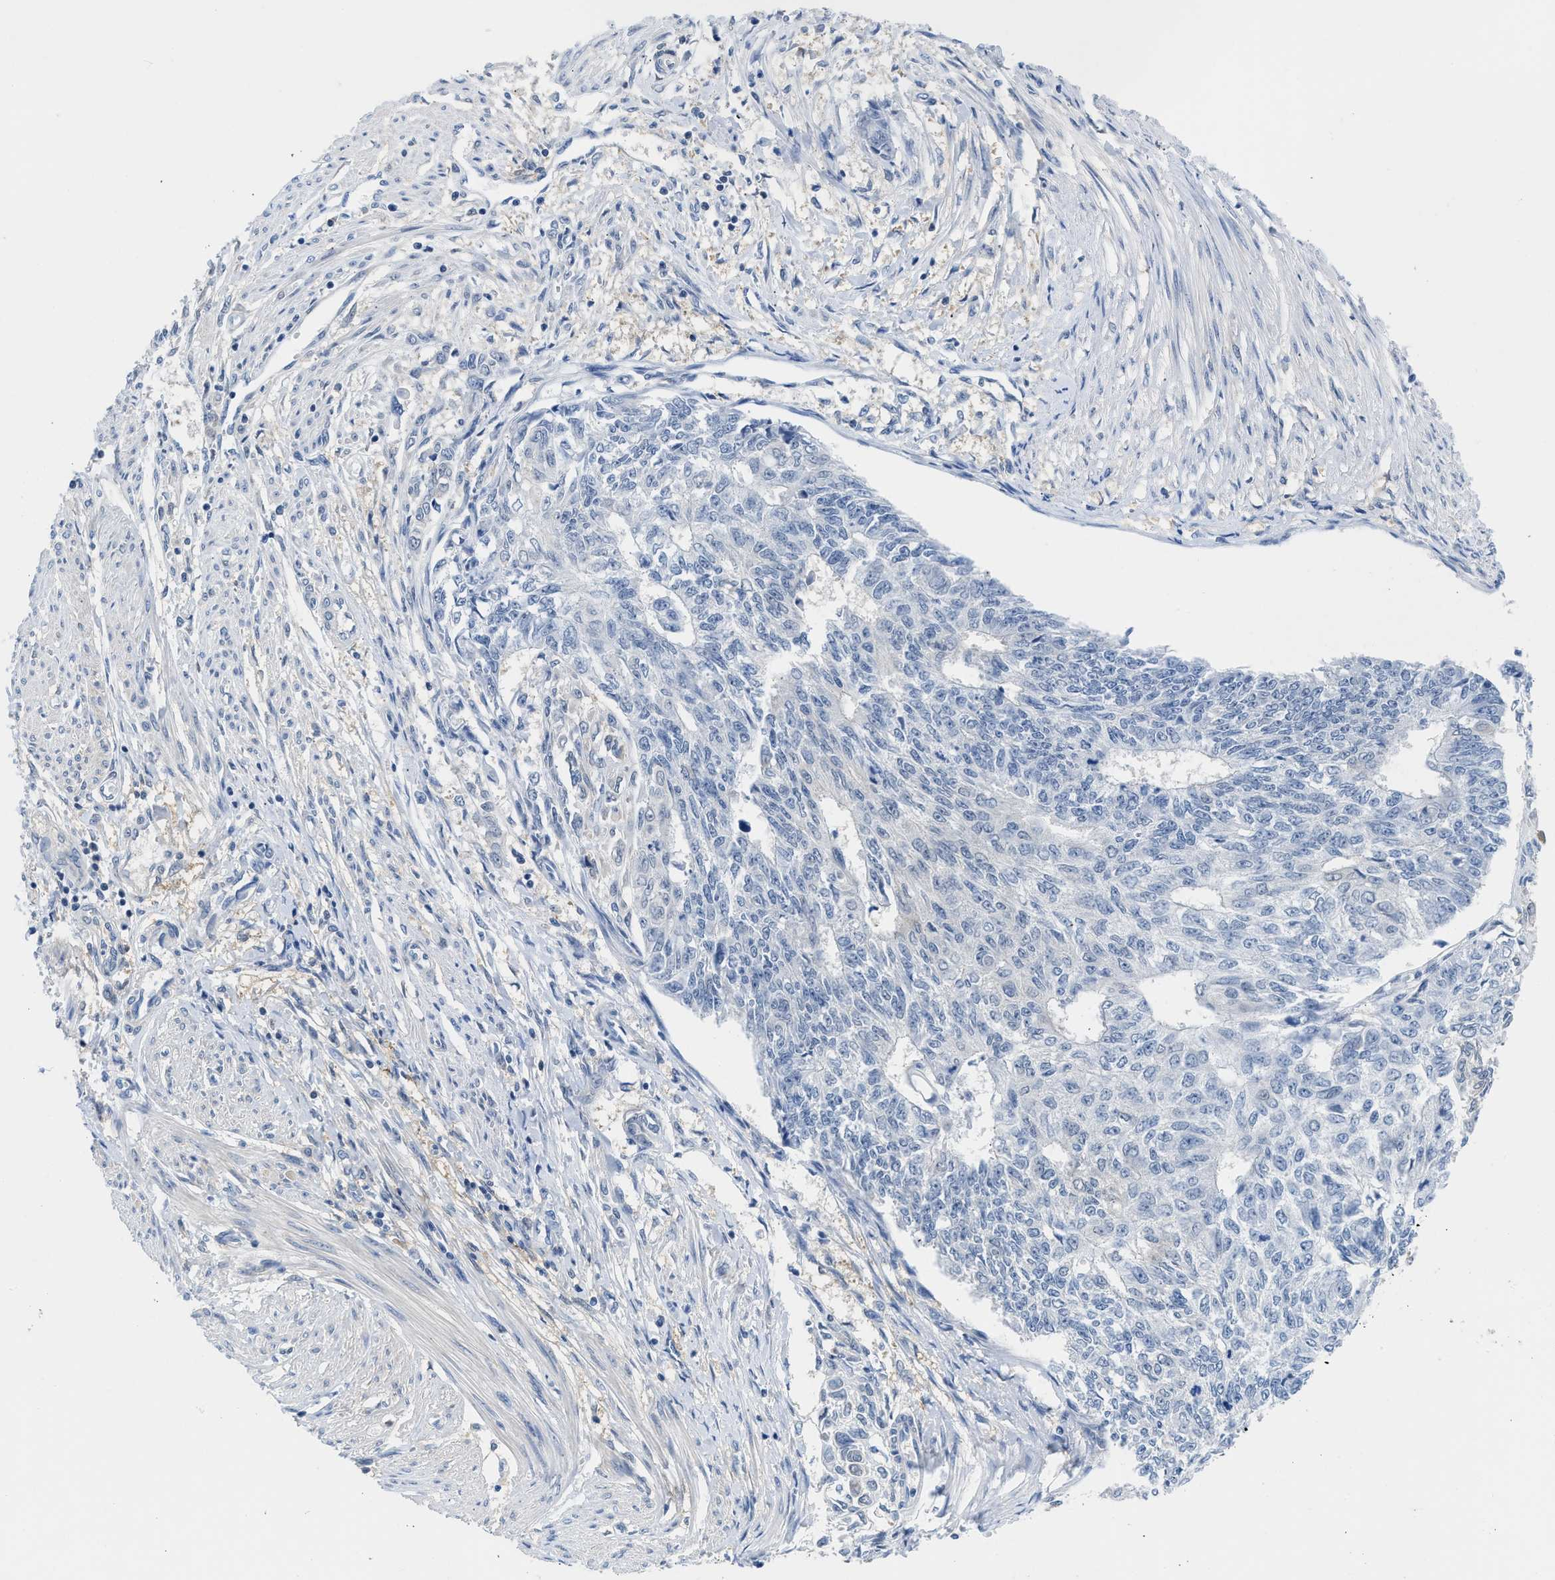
{"staining": {"intensity": "negative", "quantity": "none", "location": "none"}, "tissue": "endometrial cancer", "cell_type": "Tumor cells", "image_type": "cancer", "snomed": [{"axis": "morphology", "description": "Adenocarcinoma, NOS"}, {"axis": "topography", "description": "Endometrium"}], "caption": "Immunohistochemistry (IHC) of human endometrial adenocarcinoma demonstrates no expression in tumor cells.", "gene": "CBR1", "patient": {"sex": "female", "age": 32}}